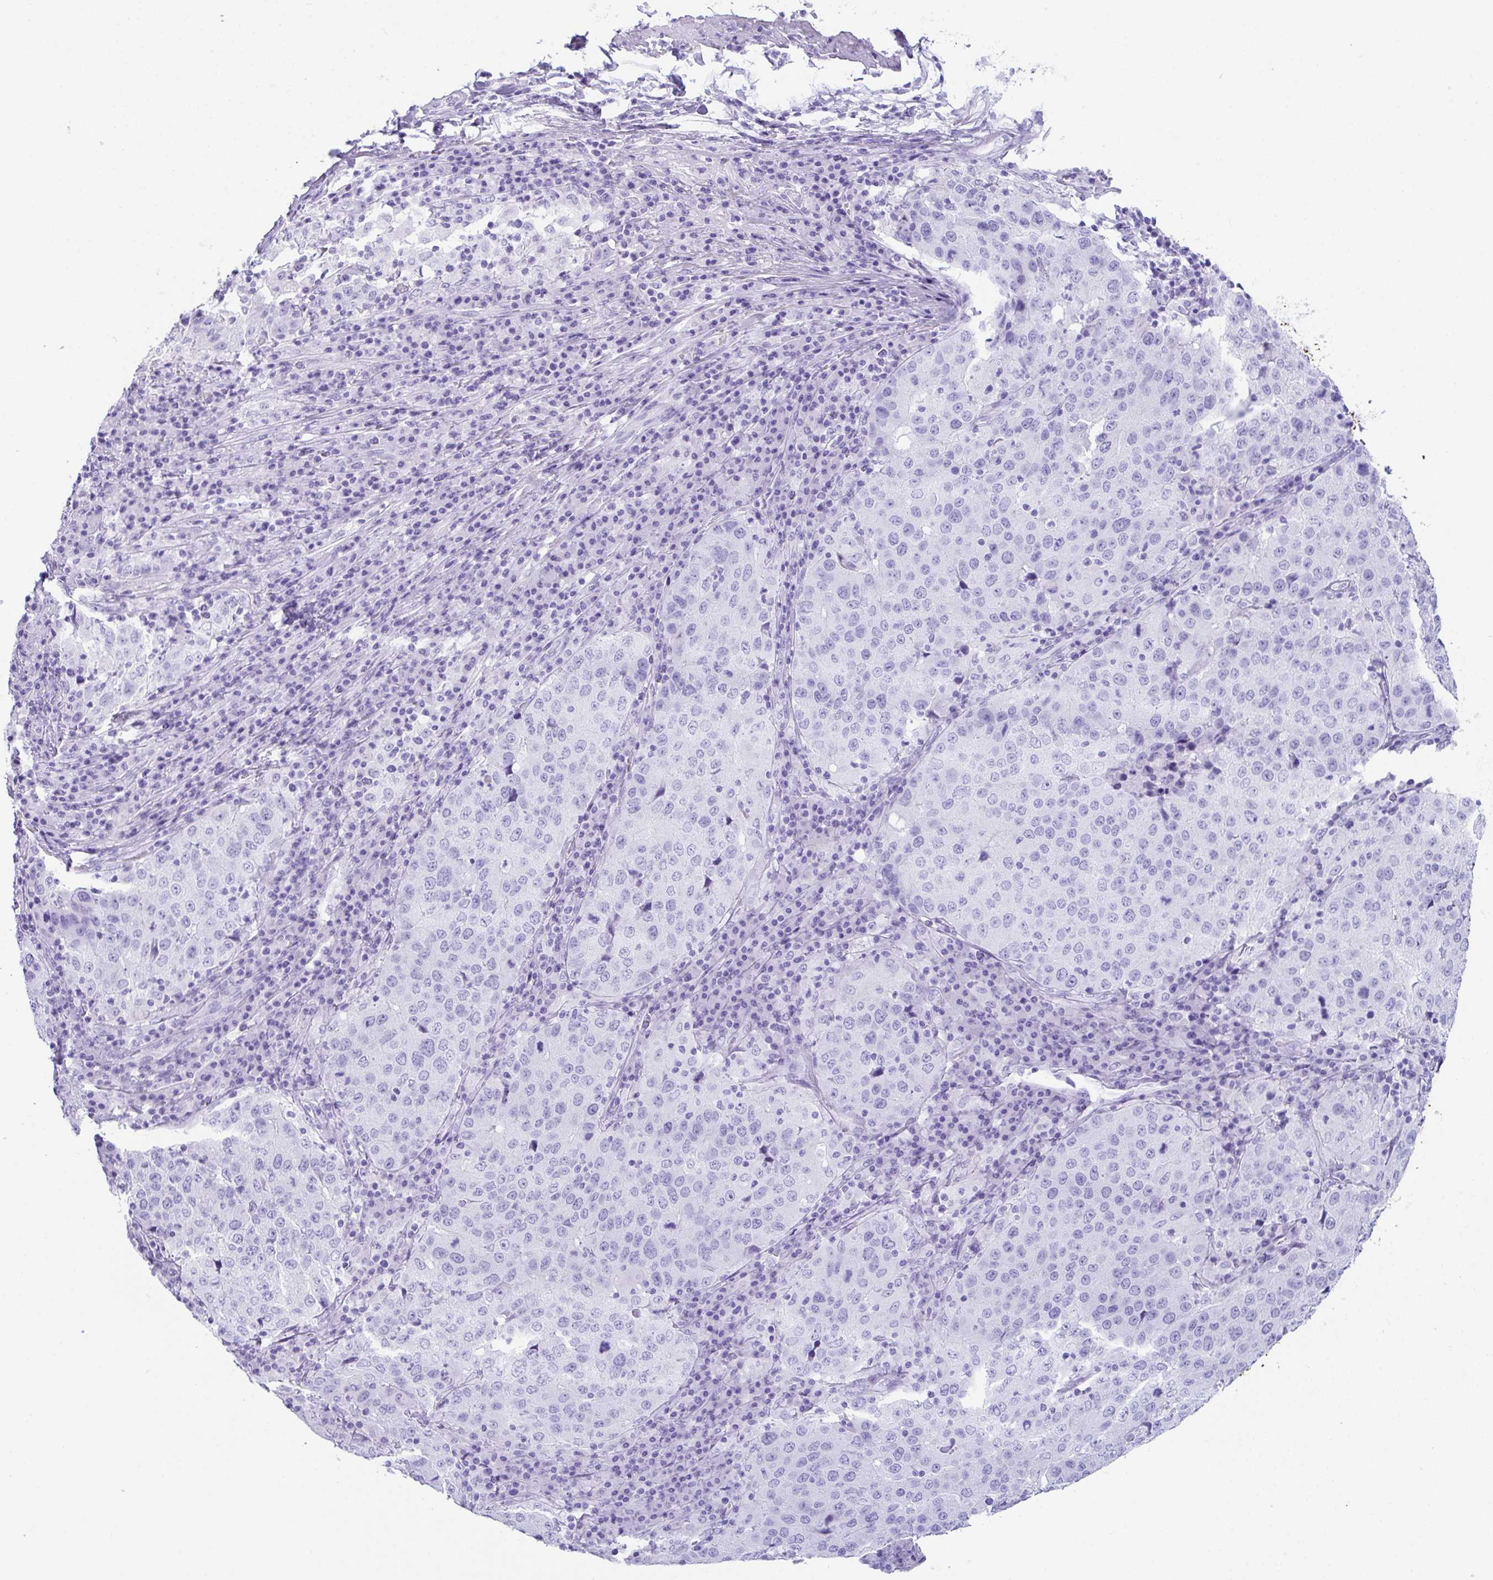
{"staining": {"intensity": "negative", "quantity": "none", "location": "none"}, "tissue": "stomach cancer", "cell_type": "Tumor cells", "image_type": "cancer", "snomed": [{"axis": "morphology", "description": "Adenocarcinoma, NOS"}, {"axis": "topography", "description": "Stomach"}], "caption": "Immunohistochemistry (IHC) image of neoplastic tissue: human adenocarcinoma (stomach) stained with DAB reveals no significant protein positivity in tumor cells.", "gene": "CPA1", "patient": {"sex": "male", "age": 71}}